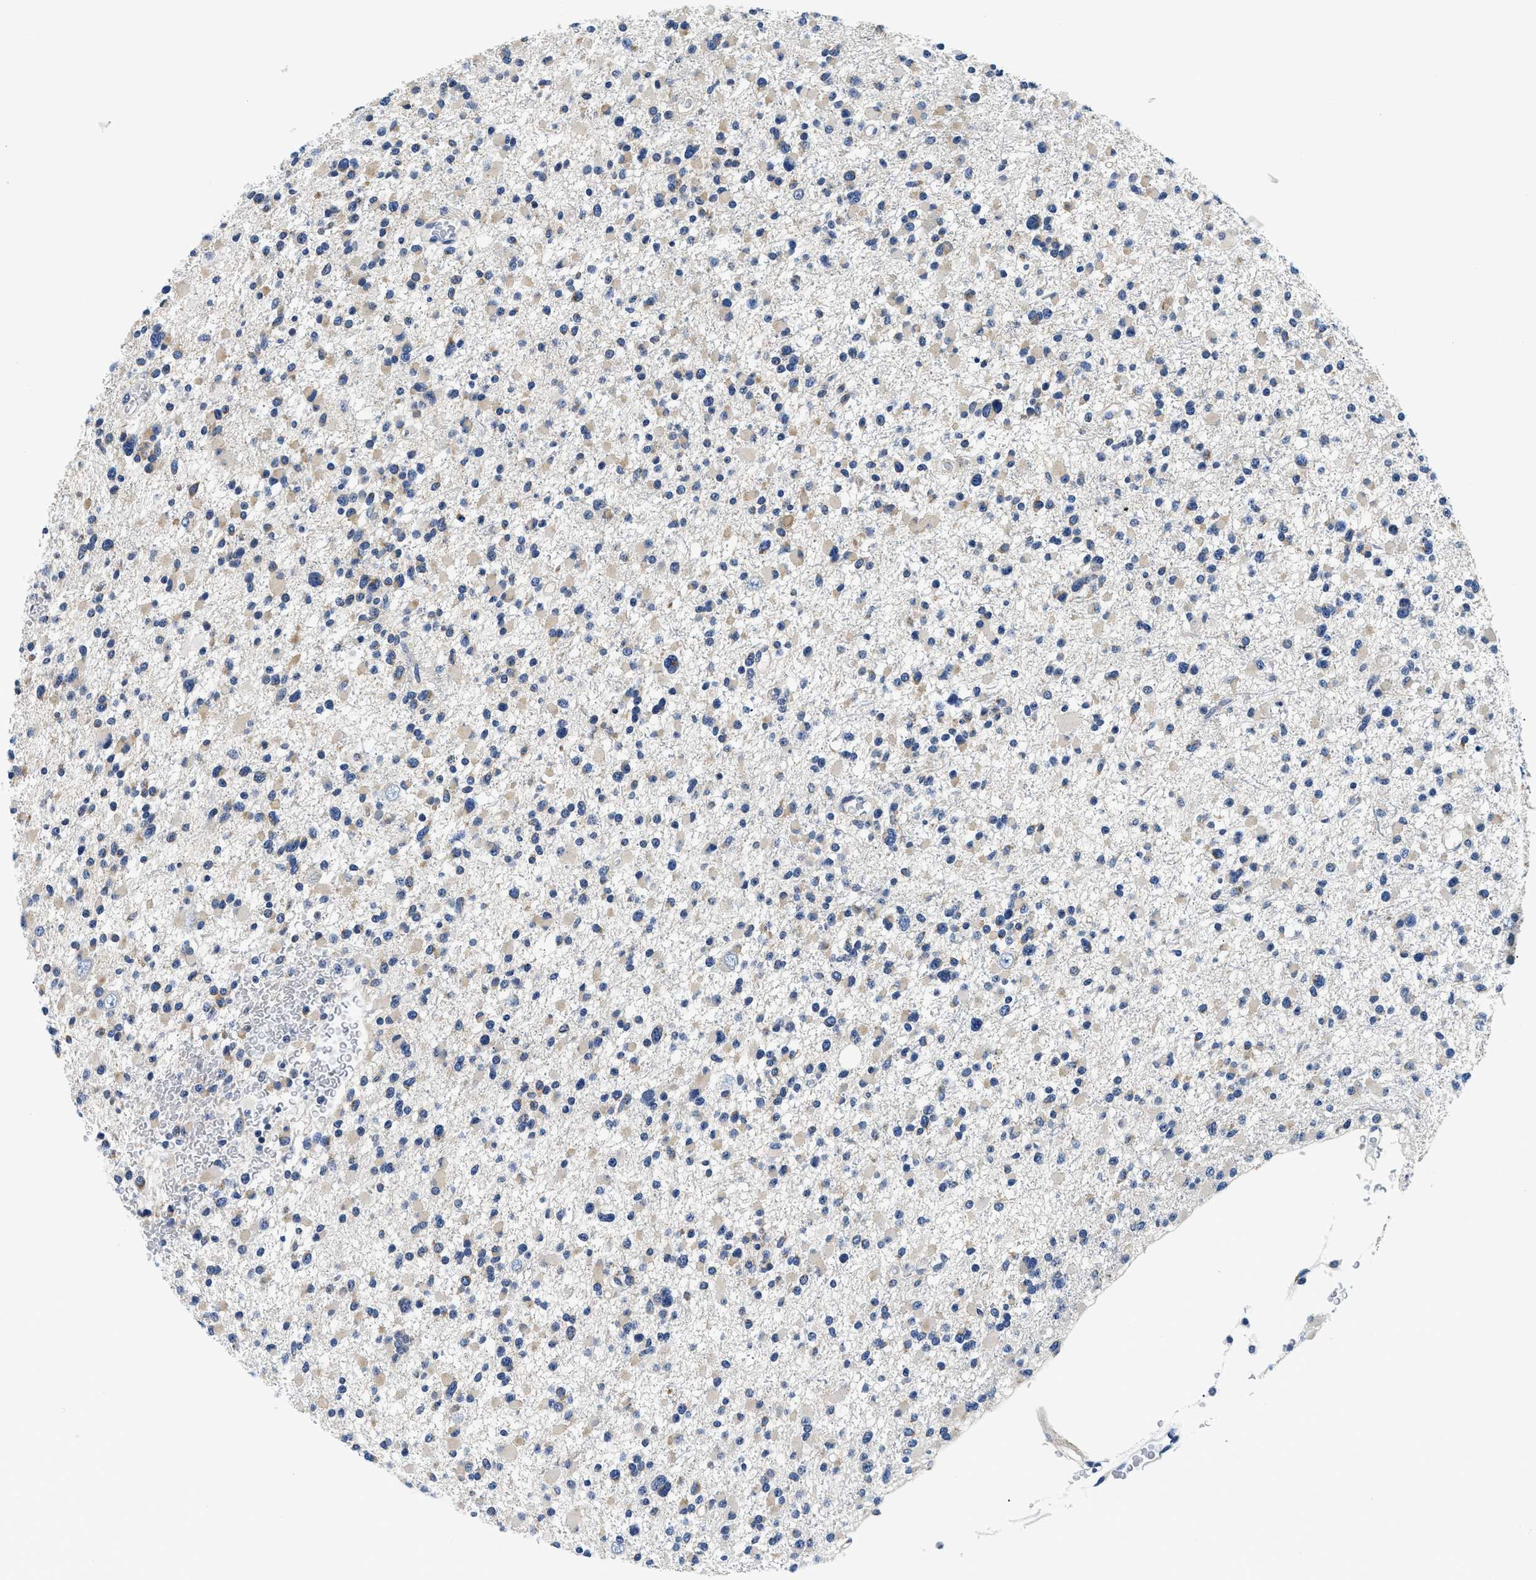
{"staining": {"intensity": "weak", "quantity": "25%-75%", "location": "cytoplasmic/membranous"}, "tissue": "glioma", "cell_type": "Tumor cells", "image_type": "cancer", "snomed": [{"axis": "morphology", "description": "Glioma, malignant, Low grade"}, {"axis": "topography", "description": "Brain"}], "caption": "Immunohistochemistry histopathology image of neoplastic tissue: human malignant low-grade glioma stained using IHC exhibits low levels of weak protein expression localized specifically in the cytoplasmic/membranous of tumor cells, appearing as a cytoplasmic/membranous brown color.", "gene": "MEA1", "patient": {"sex": "female", "age": 22}}